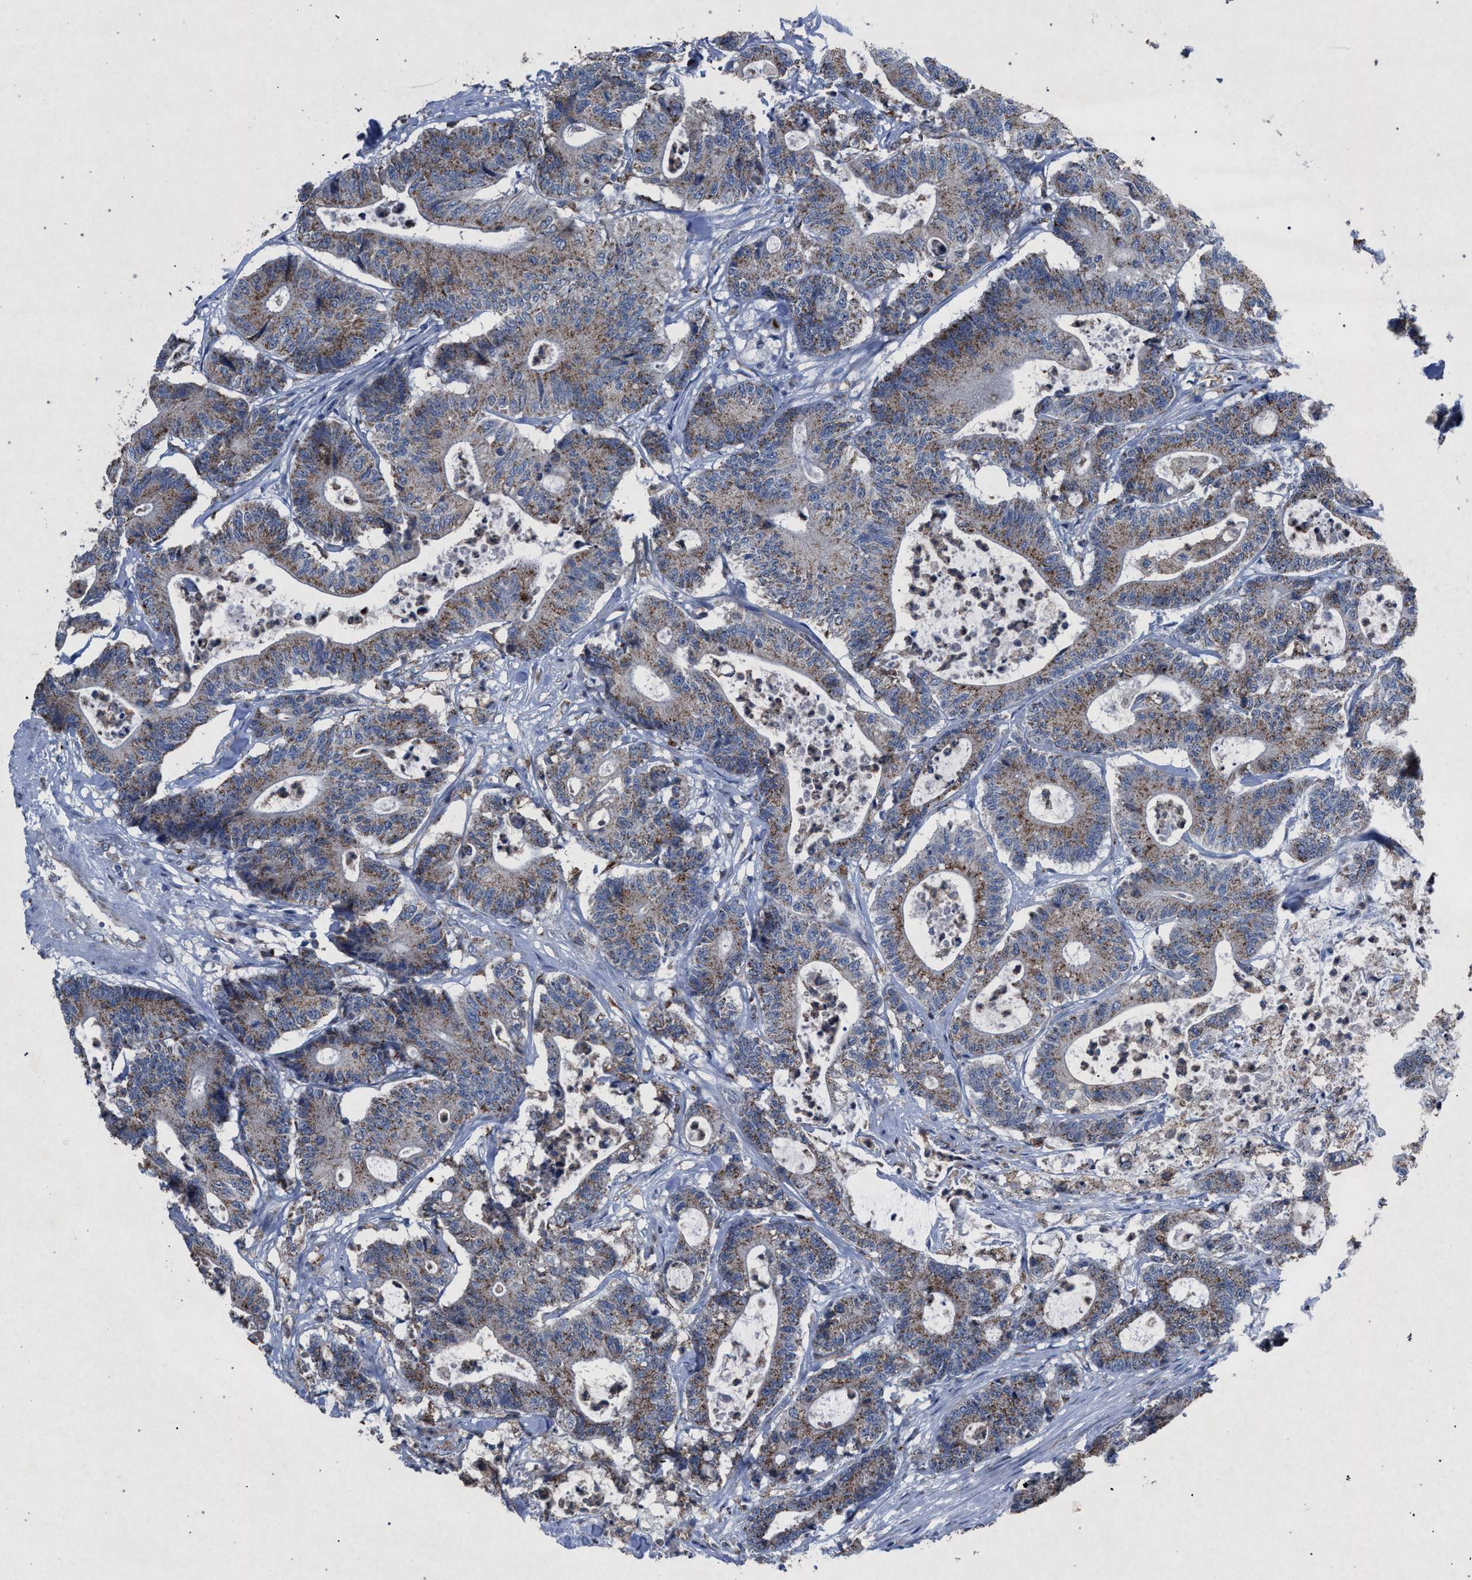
{"staining": {"intensity": "weak", "quantity": ">75%", "location": "cytoplasmic/membranous"}, "tissue": "colorectal cancer", "cell_type": "Tumor cells", "image_type": "cancer", "snomed": [{"axis": "morphology", "description": "Adenocarcinoma, NOS"}, {"axis": "topography", "description": "Colon"}], "caption": "Immunohistochemical staining of human adenocarcinoma (colorectal) reveals low levels of weak cytoplasmic/membranous positivity in about >75% of tumor cells. Nuclei are stained in blue.", "gene": "HSD17B4", "patient": {"sex": "female", "age": 84}}